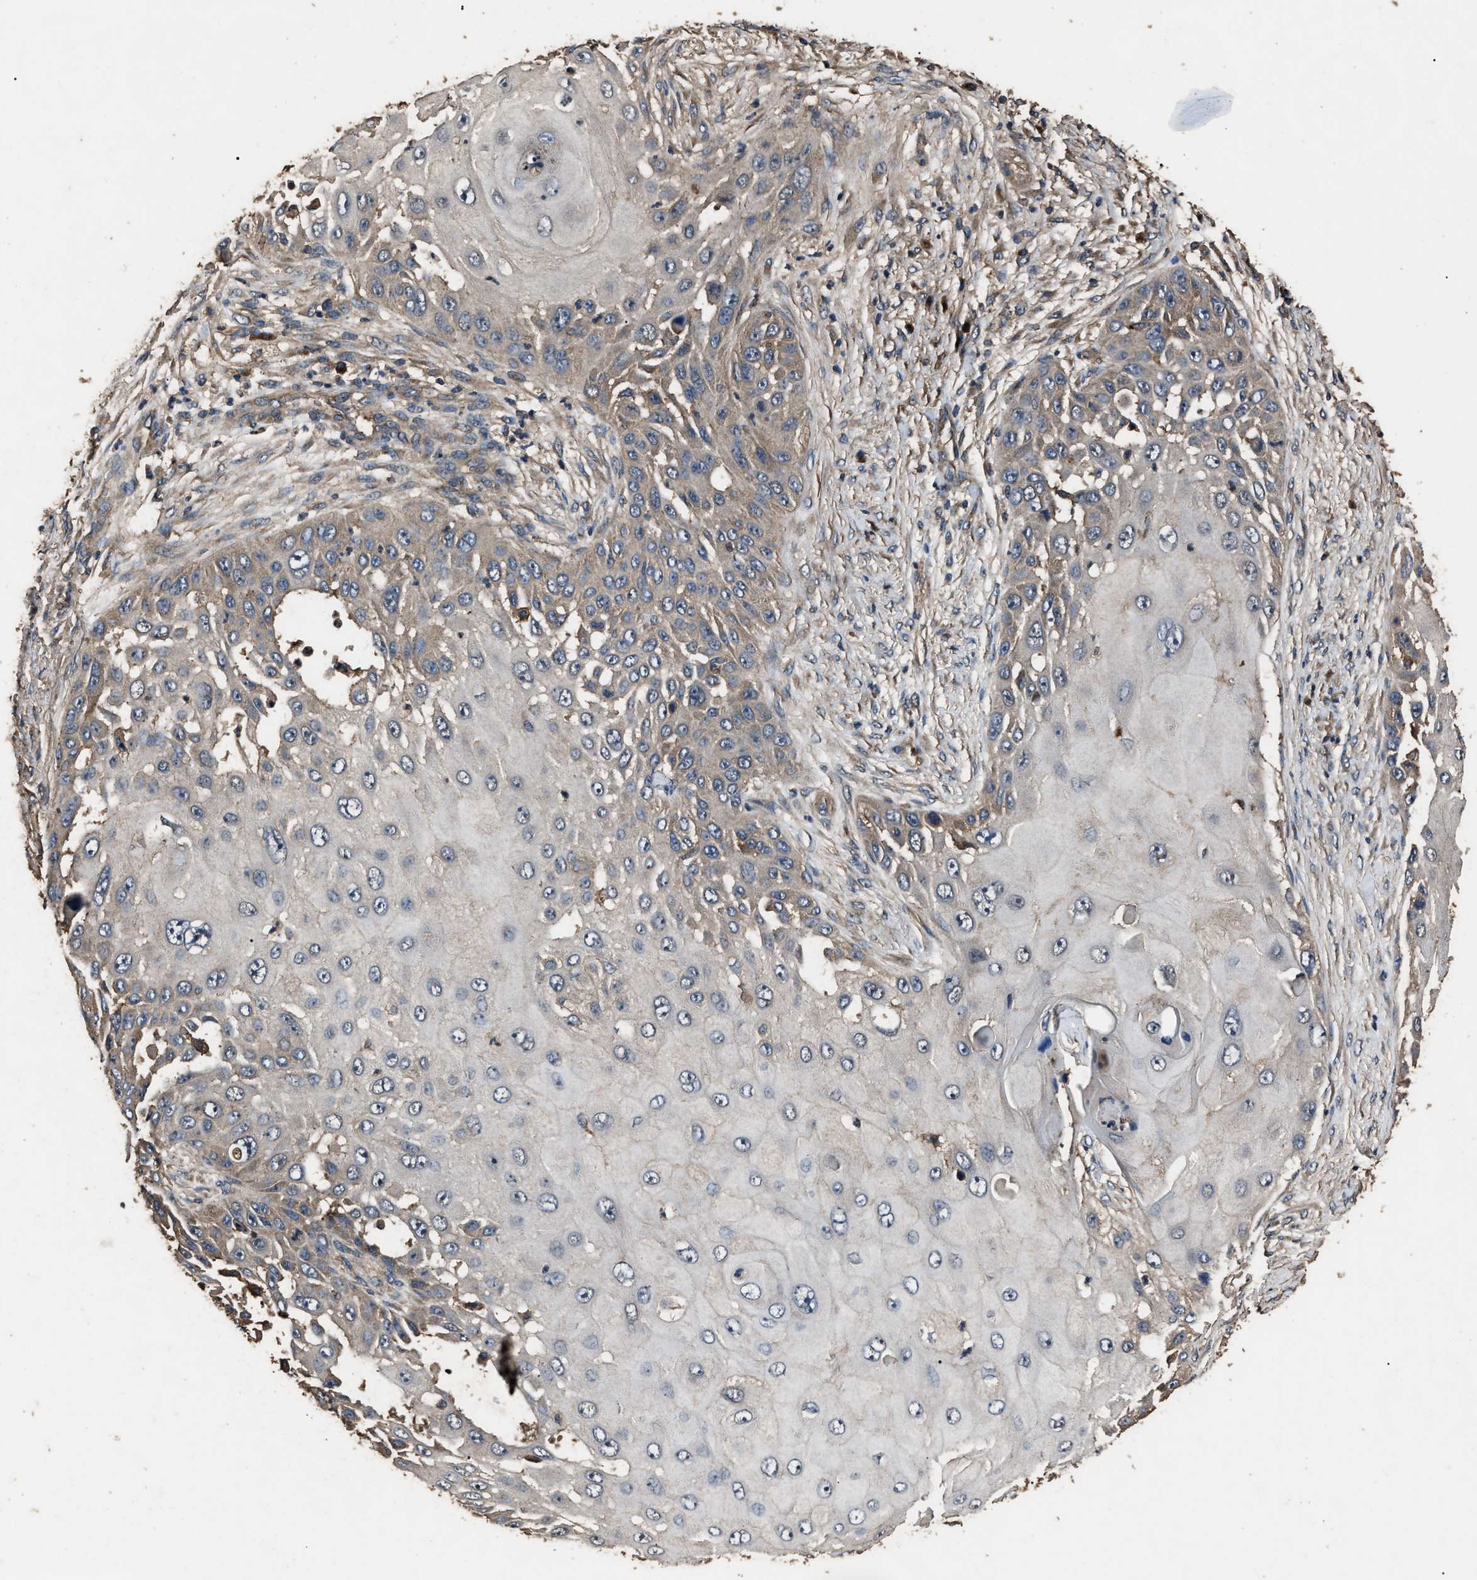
{"staining": {"intensity": "weak", "quantity": "<25%", "location": "cytoplasmic/membranous"}, "tissue": "skin cancer", "cell_type": "Tumor cells", "image_type": "cancer", "snomed": [{"axis": "morphology", "description": "Squamous cell carcinoma, NOS"}, {"axis": "topography", "description": "Skin"}], "caption": "DAB (3,3'-diaminobenzidine) immunohistochemical staining of skin cancer (squamous cell carcinoma) demonstrates no significant expression in tumor cells. (DAB immunohistochemistry with hematoxylin counter stain).", "gene": "RNF216", "patient": {"sex": "female", "age": 44}}